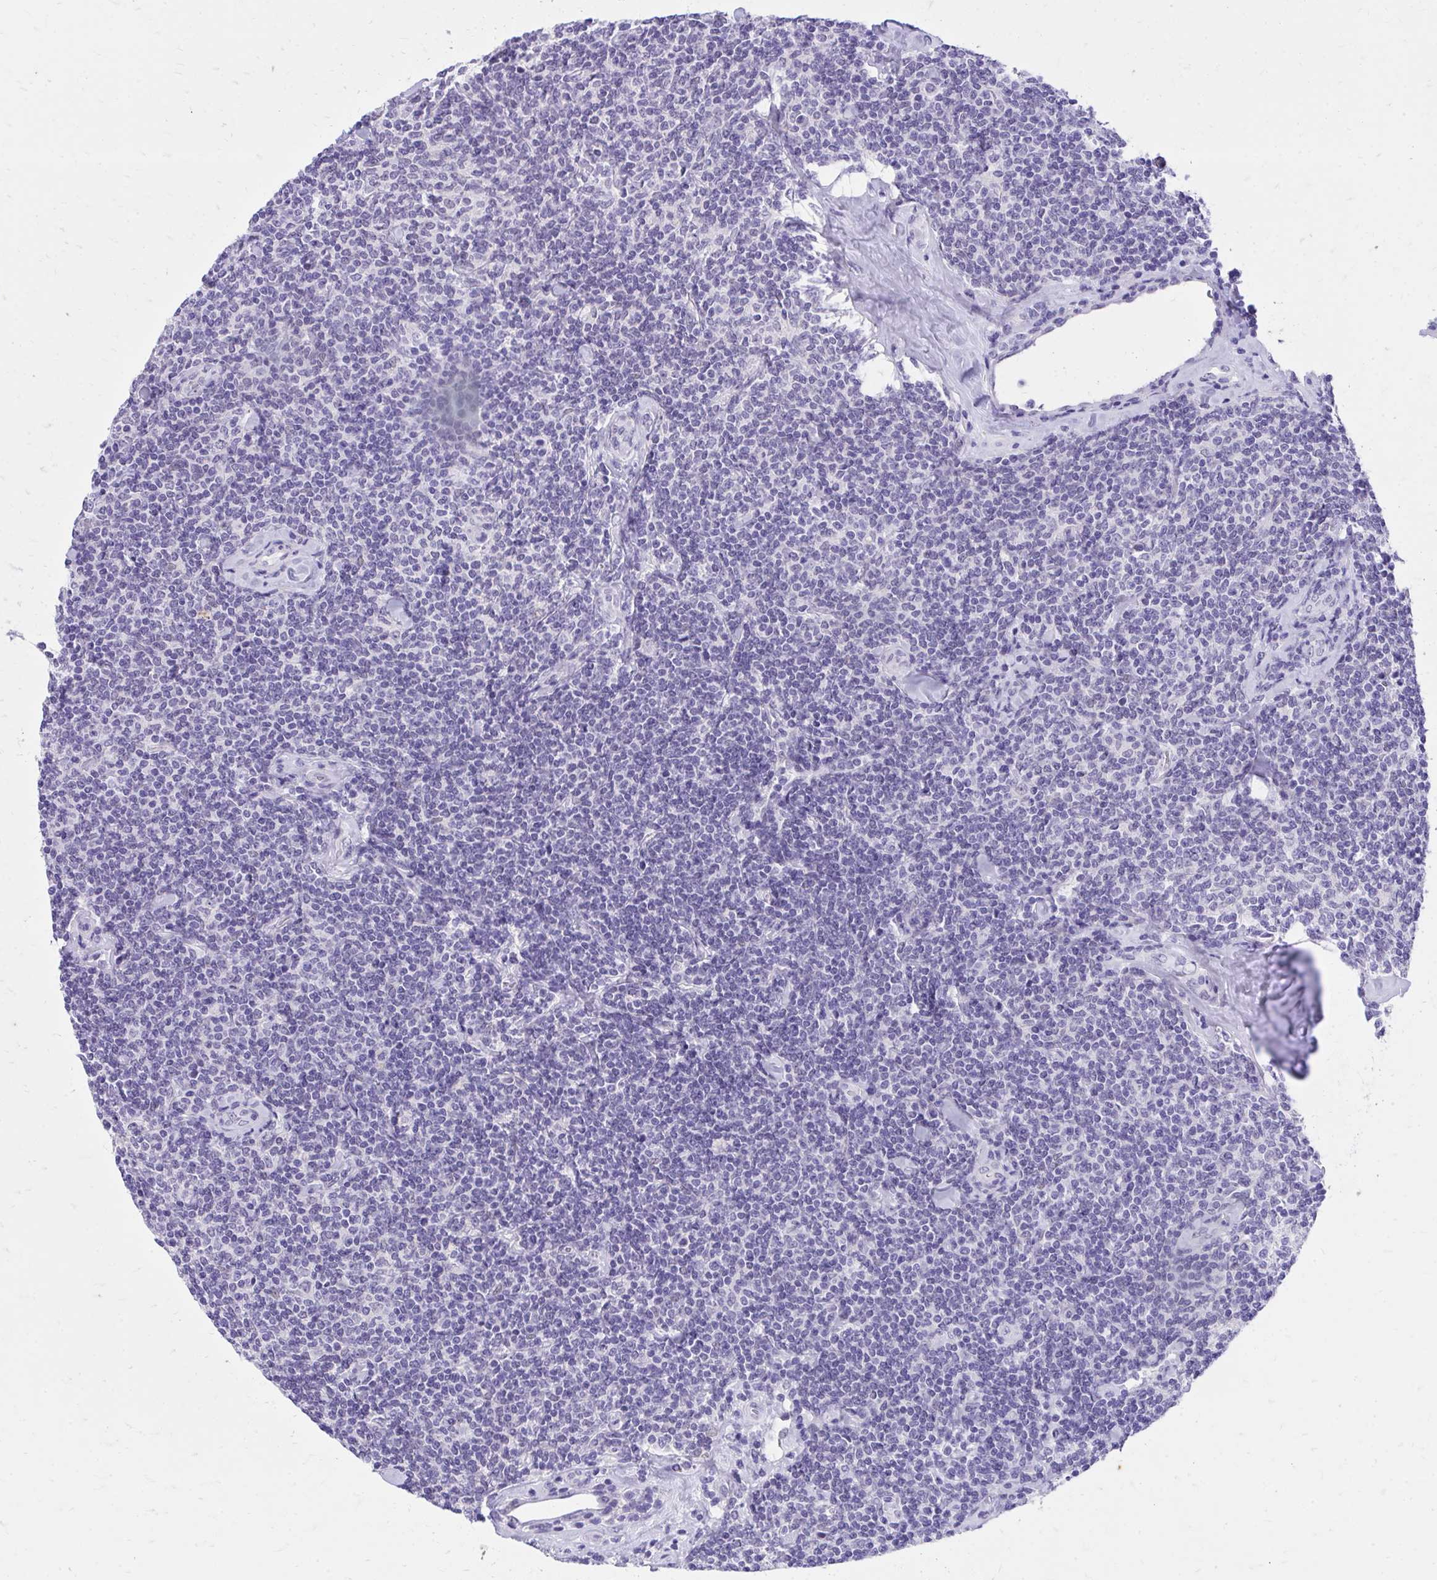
{"staining": {"intensity": "negative", "quantity": "none", "location": "none"}, "tissue": "lymphoma", "cell_type": "Tumor cells", "image_type": "cancer", "snomed": [{"axis": "morphology", "description": "Malignant lymphoma, non-Hodgkin's type, Low grade"}, {"axis": "topography", "description": "Lymph node"}], "caption": "Immunohistochemical staining of human malignant lymphoma, non-Hodgkin's type (low-grade) shows no significant staining in tumor cells.", "gene": "KLK1", "patient": {"sex": "female", "age": 56}}